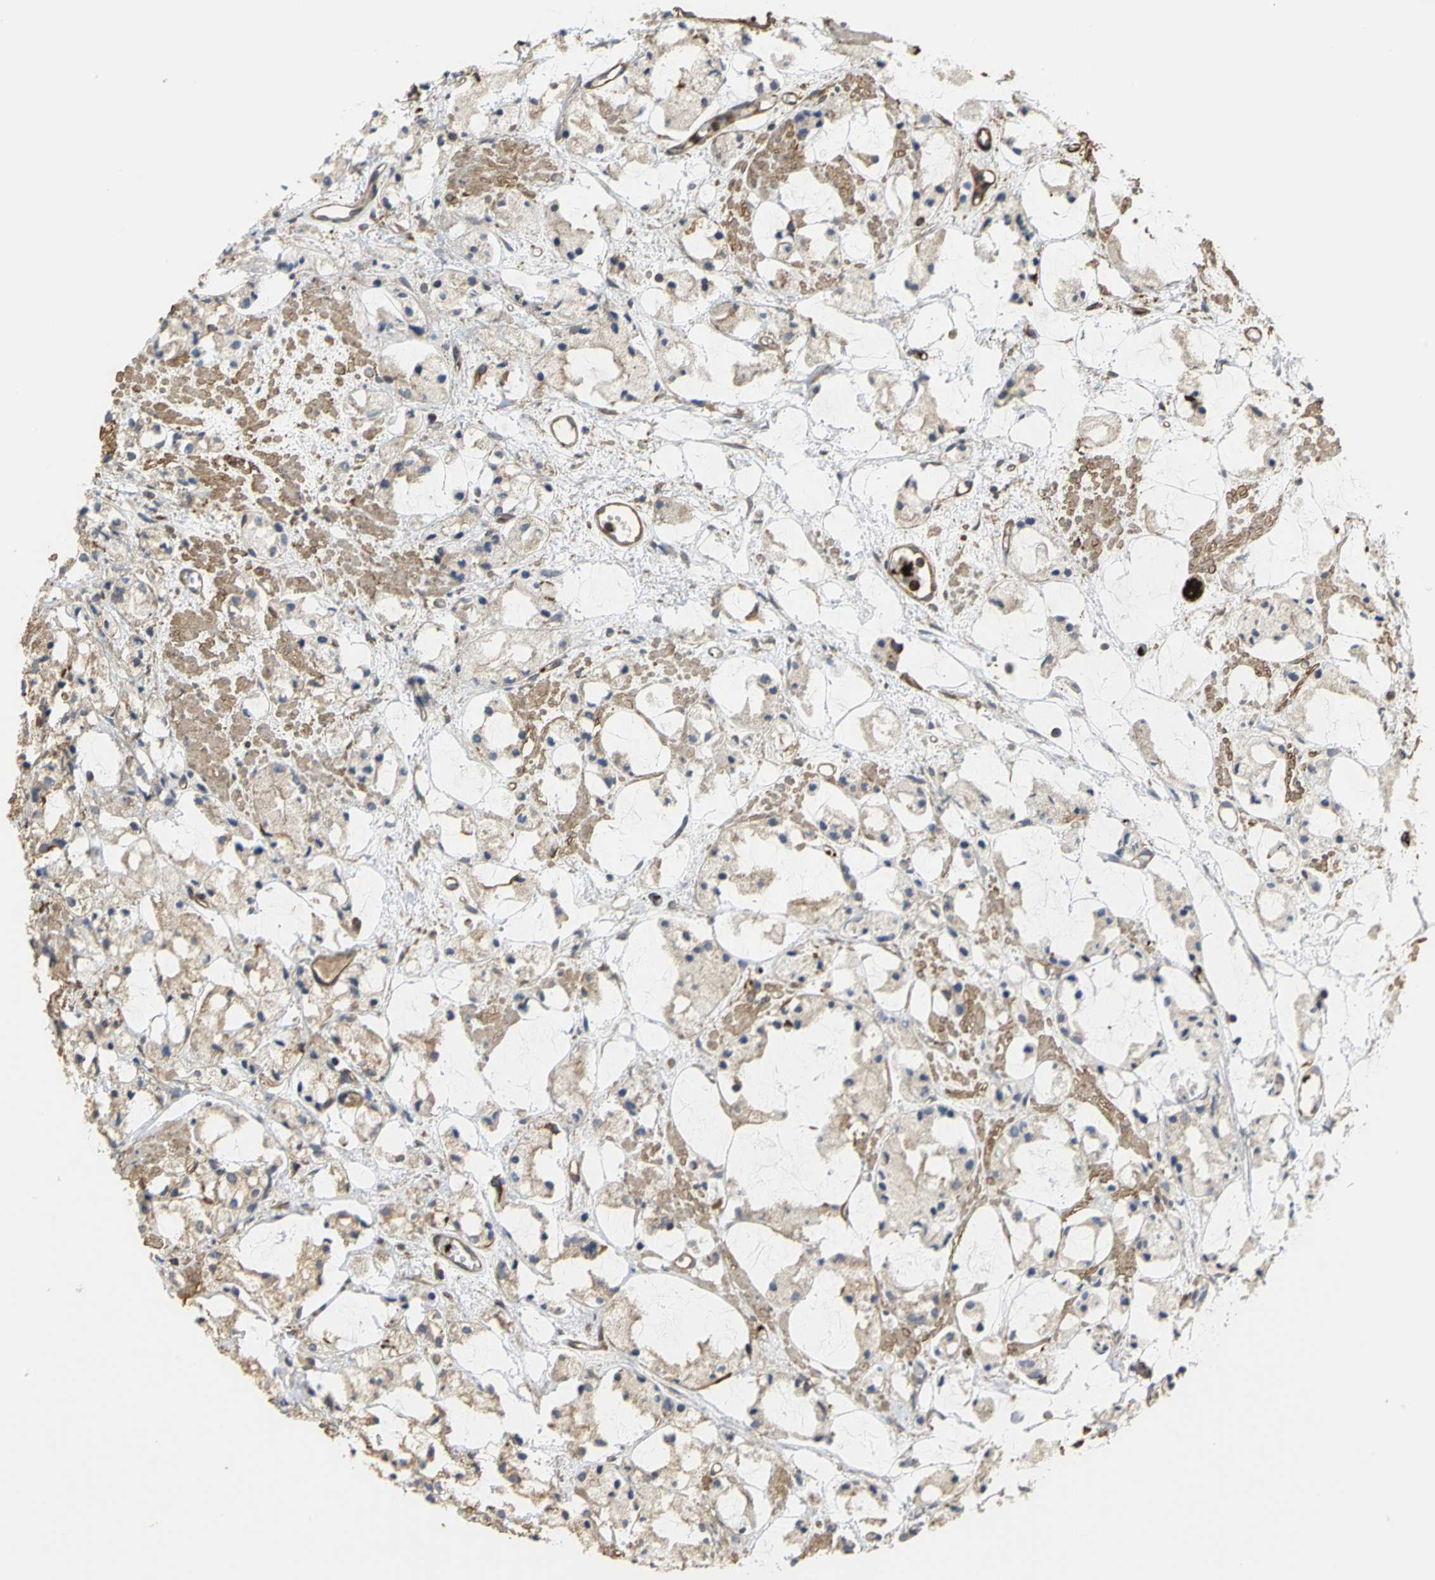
{"staining": {"intensity": "weak", "quantity": "25%-75%", "location": "cytoplasmic/membranous"}, "tissue": "prostate cancer", "cell_type": "Tumor cells", "image_type": "cancer", "snomed": [{"axis": "morphology", "description": "Adenocarcinoma, High grade"}, {"axis": "topography", "description": "Prostate"}], "caption": "This is an image of IHC staining of prostate cancer, which shows weak positivity in the cytoplasmic/membranous of tumor cells.", "gene": "TLN1", "patient": {"sex": "male", "age": 85}}